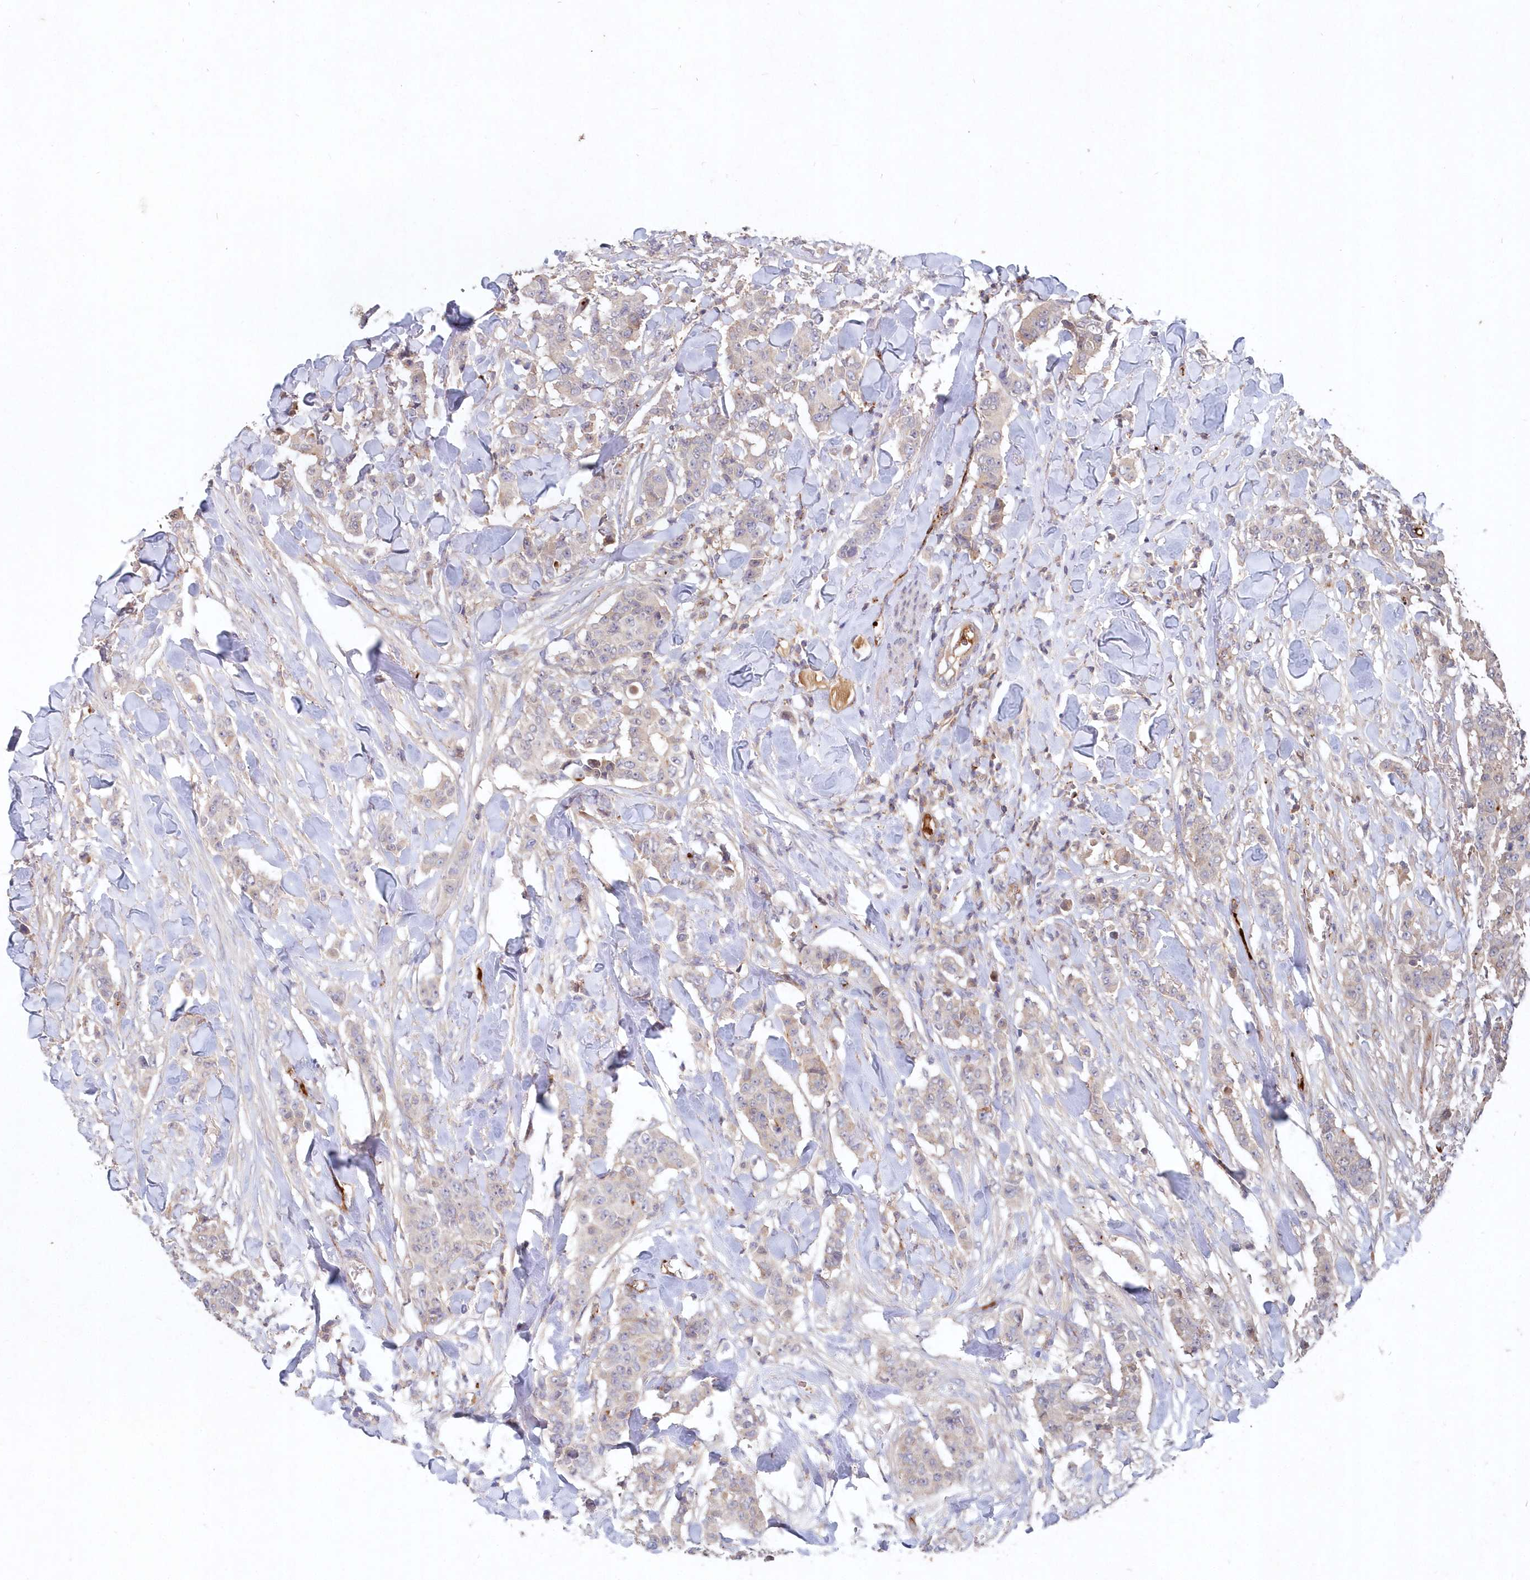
{"staining": {"intensity": "negative", "quantity": "none", "location": "none"}, "tissue": "breast cancer", "cell_type": "Tumor cells", "image_type": "cancer", "snomed": [{"axis": "morphology", "description": "Duct carcinoma"}, {"axis": "topography", "description": "Breast"}], "caption": "This is an immunohistochemistry image of human breast cancer (invasive ductal carcinoma). There is no positivity in tumor cells.", "gene": "ABHD14B", "patient": {"sex": "female", "age": 40}}